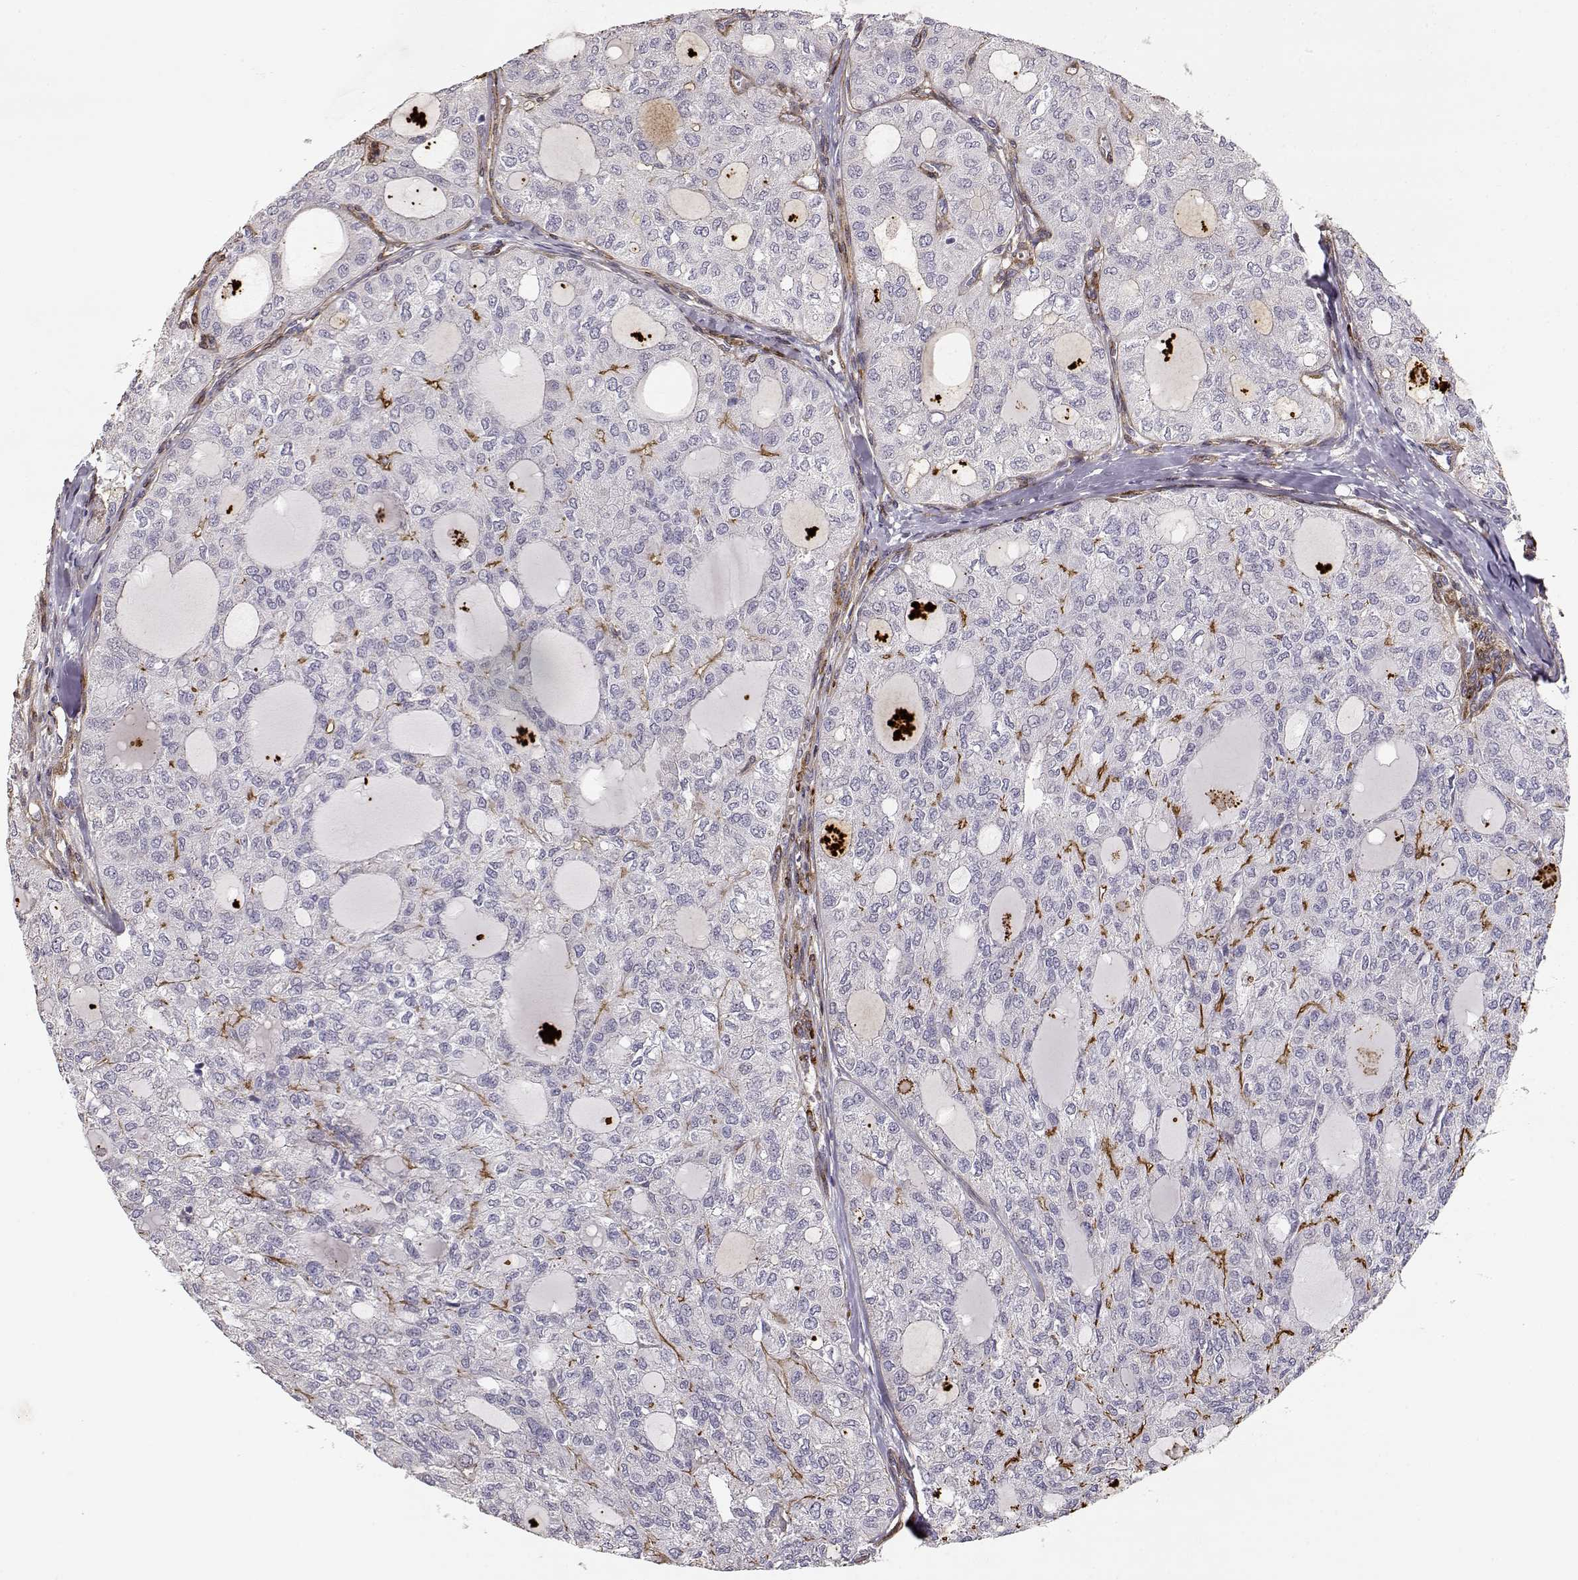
{"staining": {"intensity": "negative", "quantity": "none", "location": "none"}, "tissue": "thyroid cancer", "cell_type": "Tumor cells", "image_type": "cancer", "snomed": [{"axis": "morphology", "description": "Follicular adenoma carcinoma, NOS"}, {"axis": "topography", "description": "Thyroid gland"}], "caption": "This is an immunohistochemistry micrograph of thyroid follicular adenoma carcinoma. There is no expression in tumor cells.", "gene": "LAMC1", "patient": {"sex": "male", "age": 75}}